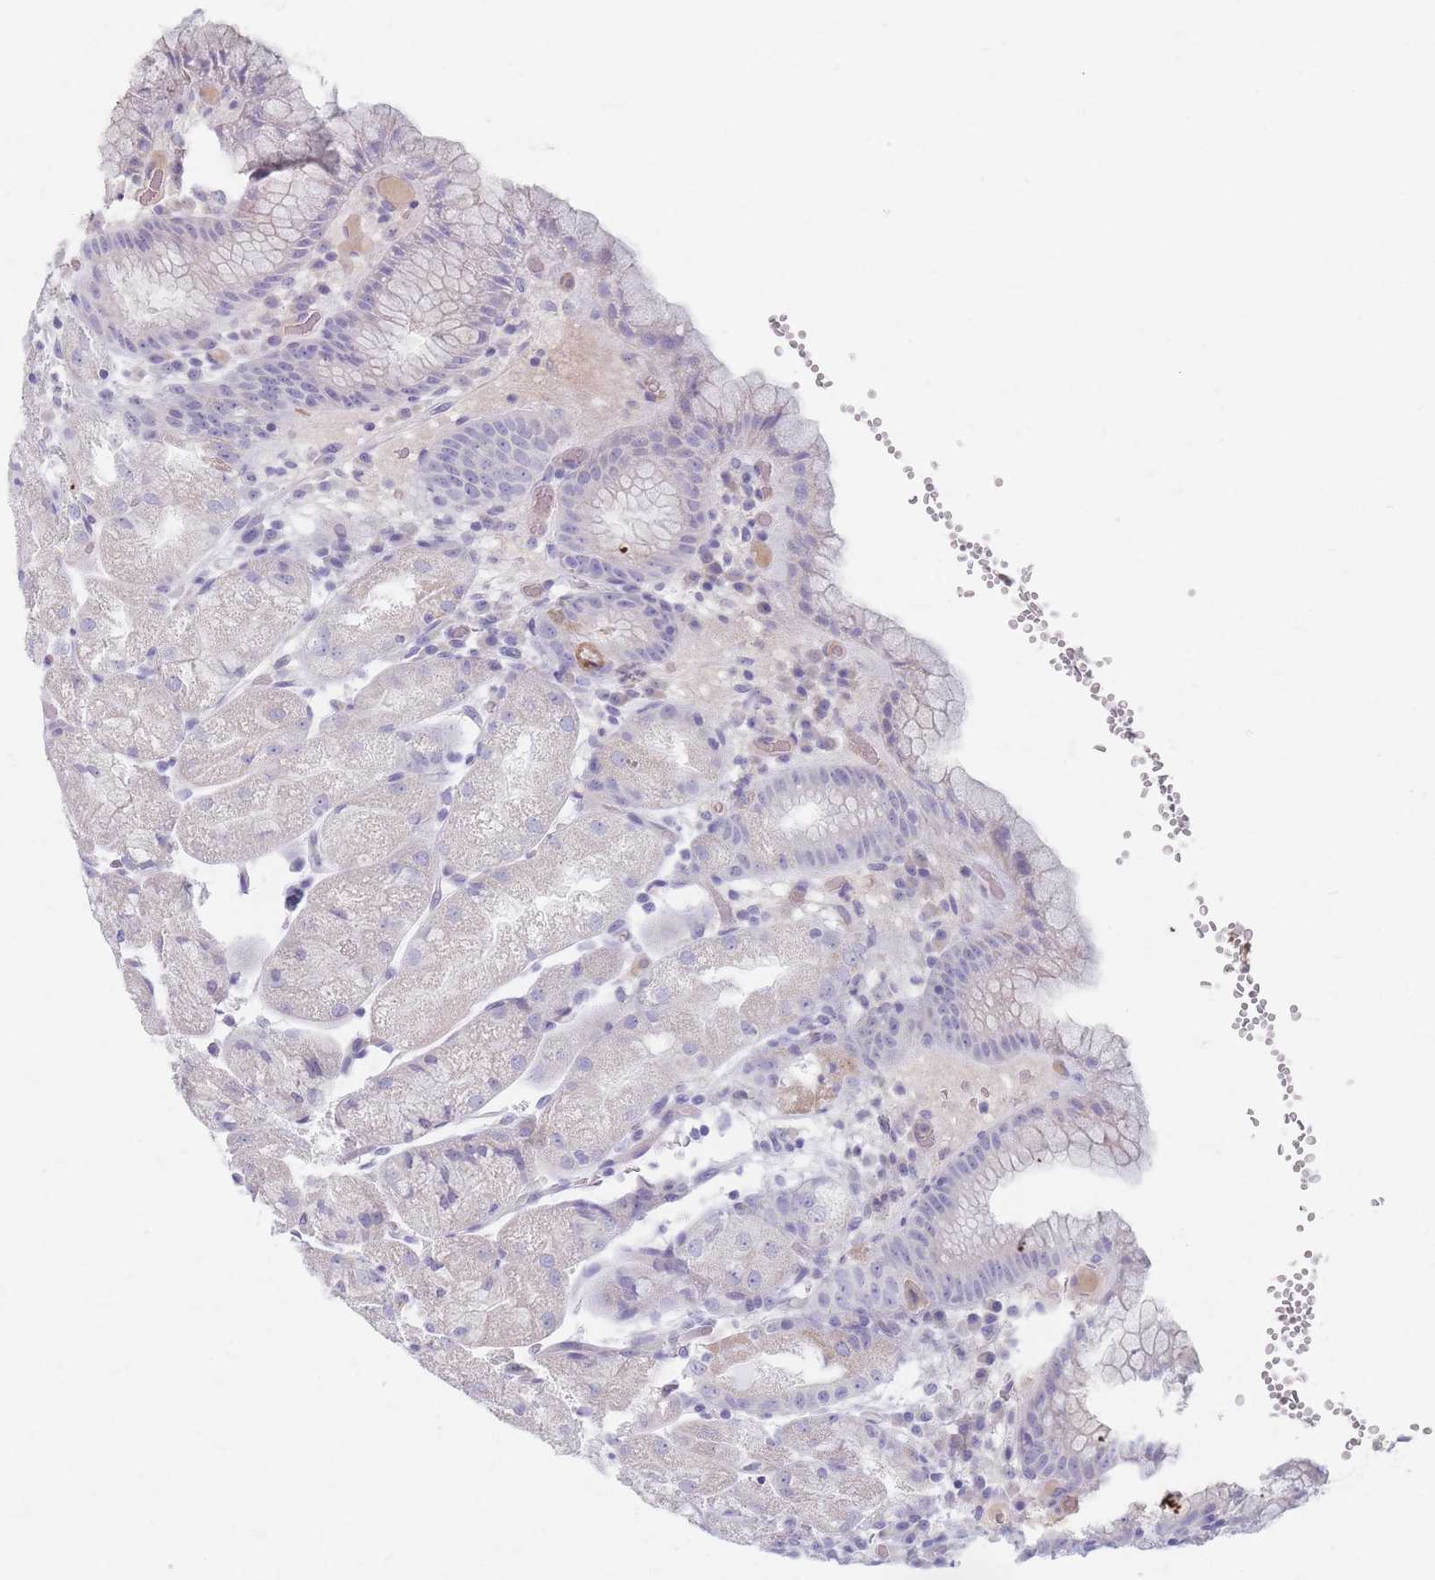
{"staining": {"intensity": "negative", "quantity": "none", "location": "none"}, "tissue": "stomach", "cell_type": "Glandular cells", "image_type": "normal", "snomed": [{"axis": "morphology", "description": "Normal tissue, NOS"}, {"axis": "topography", "description": "Stomach, upper"}], "caption": "Immunohistochemical staining of benign human stomach shows no significant positivity in glandular cells.", "gene": "PIGM", "patient": {"sex": "male", "age": 52}}